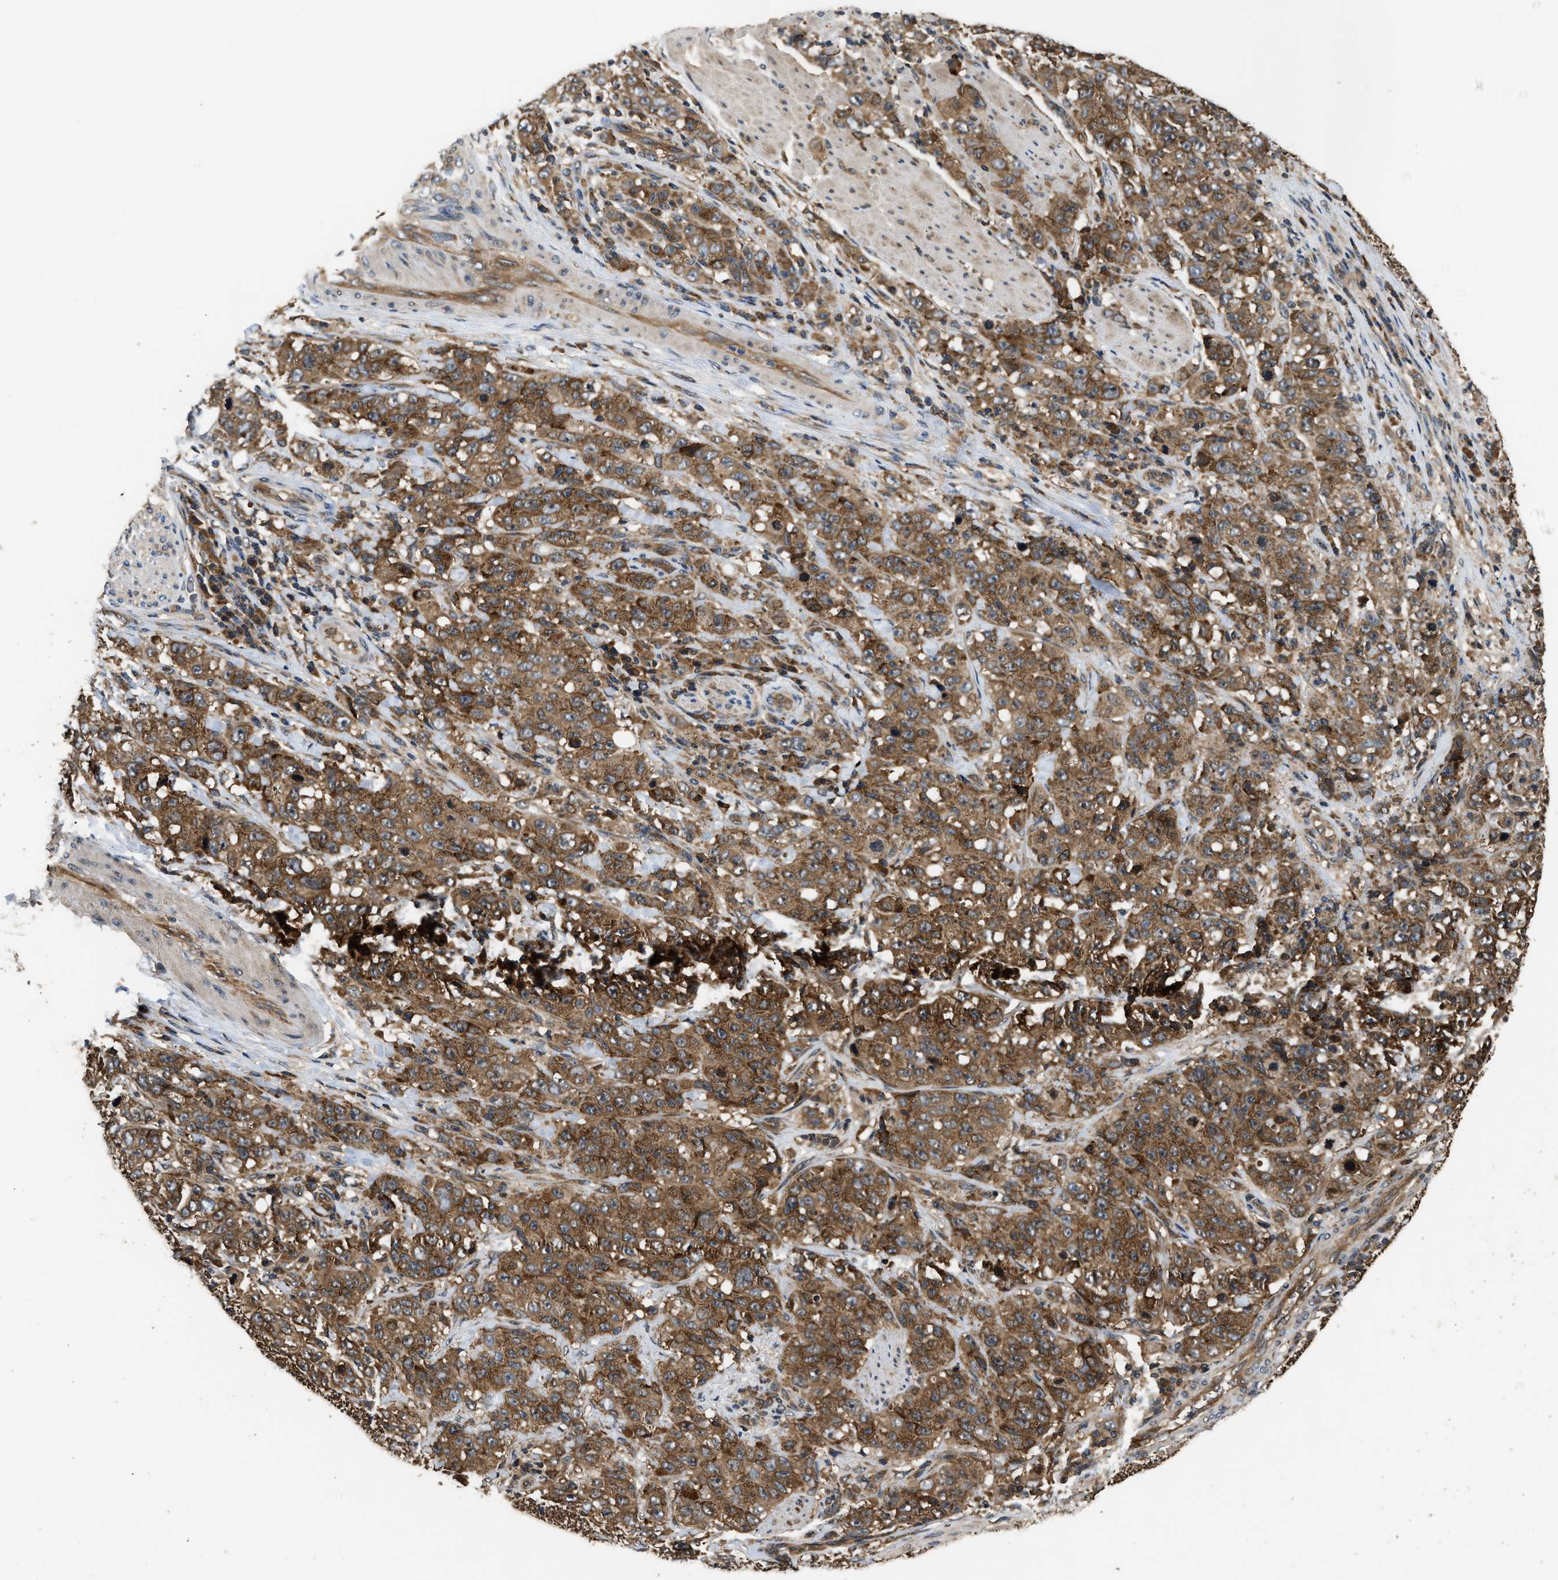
{"staining": {"intensity": "strong", "quantity": ">75%", "location": "cytoplasmic/membranous"}, "tissue": "stomach cancer", "cell_type": "Tumor cells", "image_type": "cancer", "snomed": [{"axis": "morphology", "description": "Adenocarcinoma, NOS"}, {"axis": "topography", "description": "Stomach"}], "caption": "The micrograph exhibits immunohistochemical staining of stomach cancer (adenocarcinoma). There is strong cytoplasmic/membranous staining is present in approximately >75% of tumor cells.", "gene": "DNAJC2", "patient": {"sex": "male", "age": 48}}